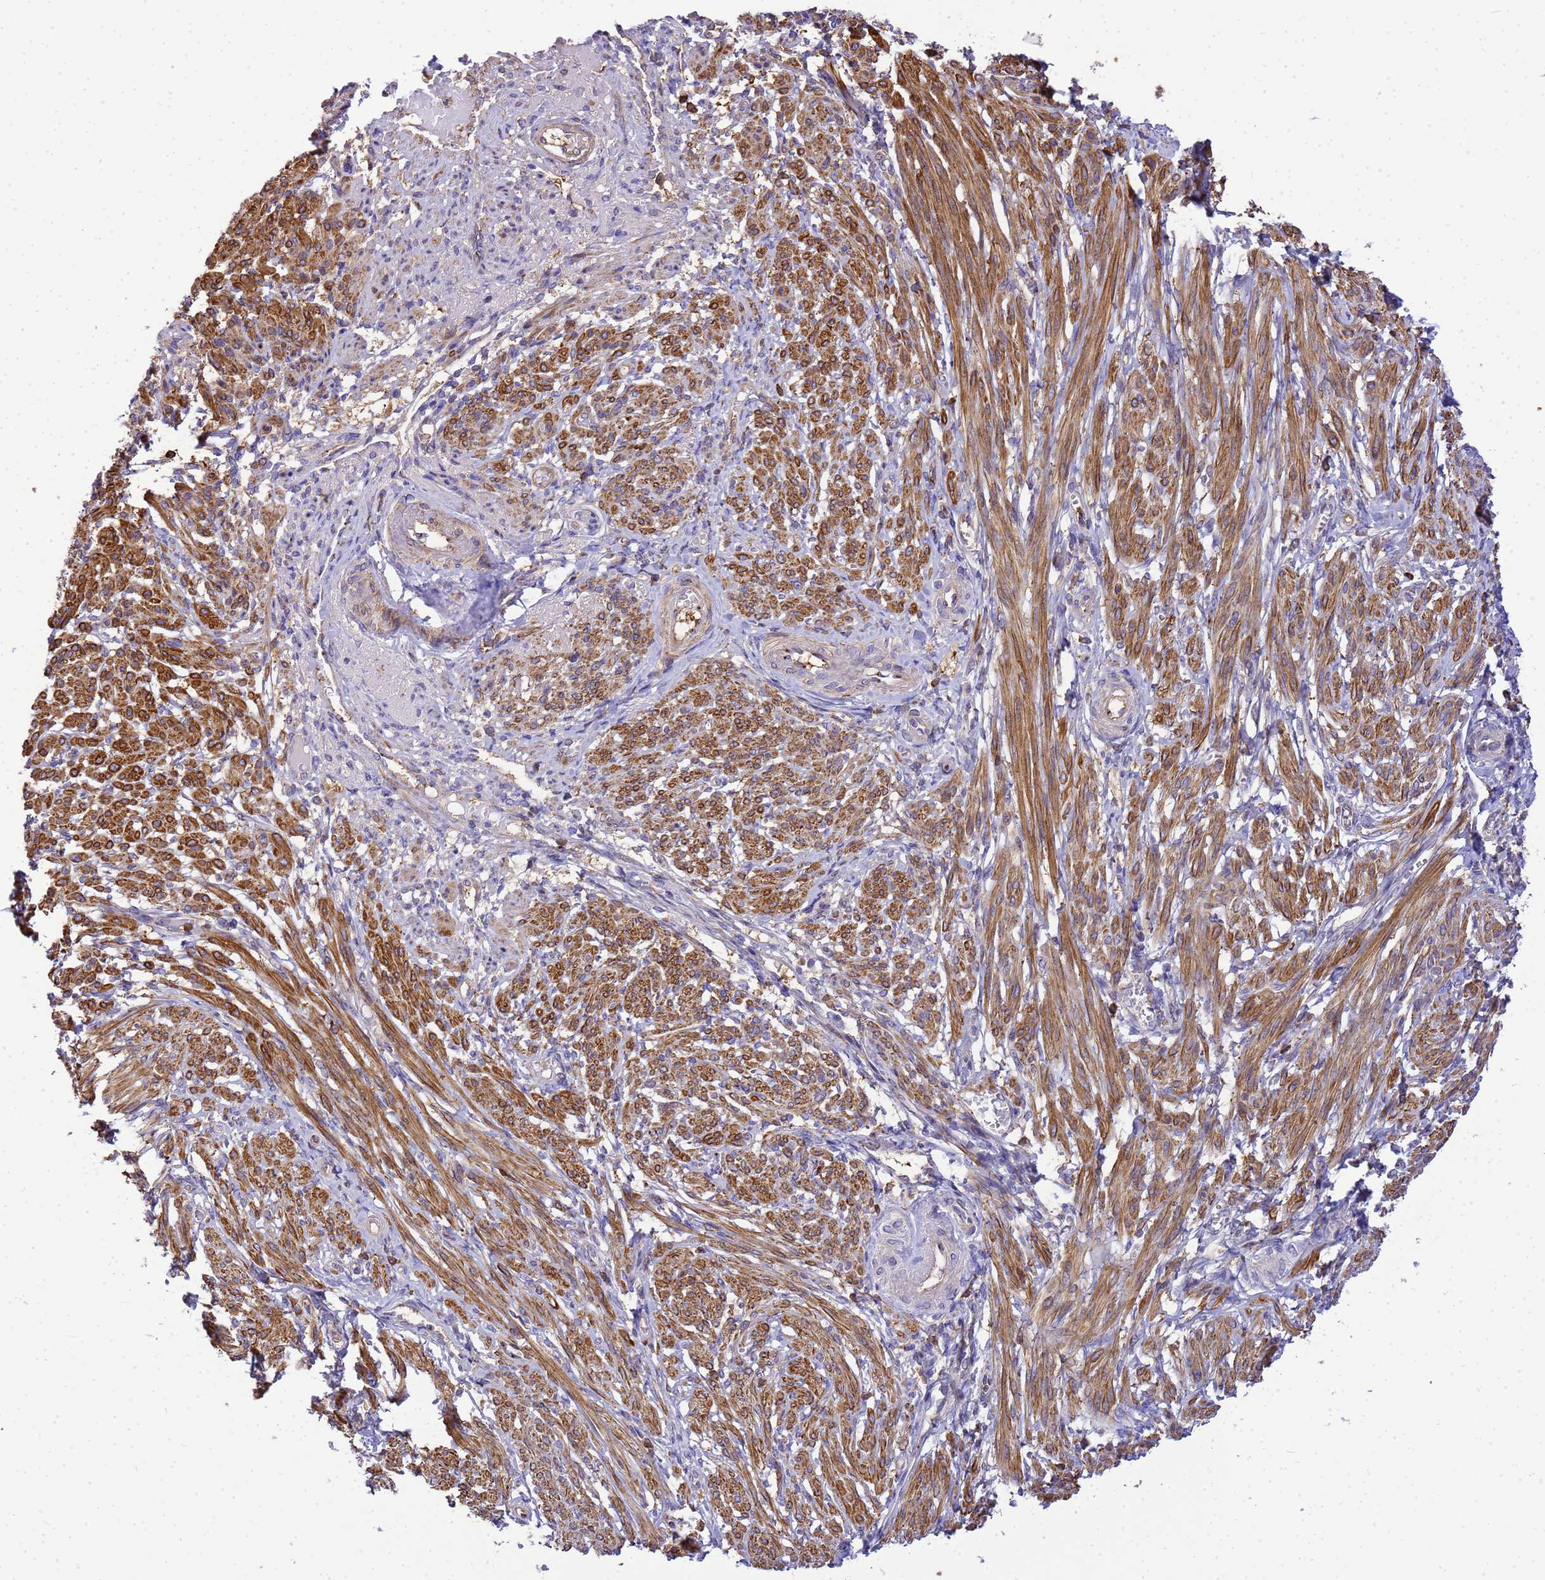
{"staining": {"intensity": "moderate", "quantity": ">75%", "location": "cytoplasmic/membranous"}, "tissue": "smooth muscle", "cell_type": "Smooth muscle cells", "image_type": "normal", "snomed": [{"axis": "morphology", "description": "Normal tissue, NOS"}, {"axis": "topography", "description": "Smooth muscle"}], "caption": "Immunohistochemical staining of unremarkable human smooth muscle displays moderate cytoplasmic/membranous protein positivity in approximately >75% of smooth muscle cells.", "gene": "WDR64", "patient": {"sex": "female", "age": 39}}